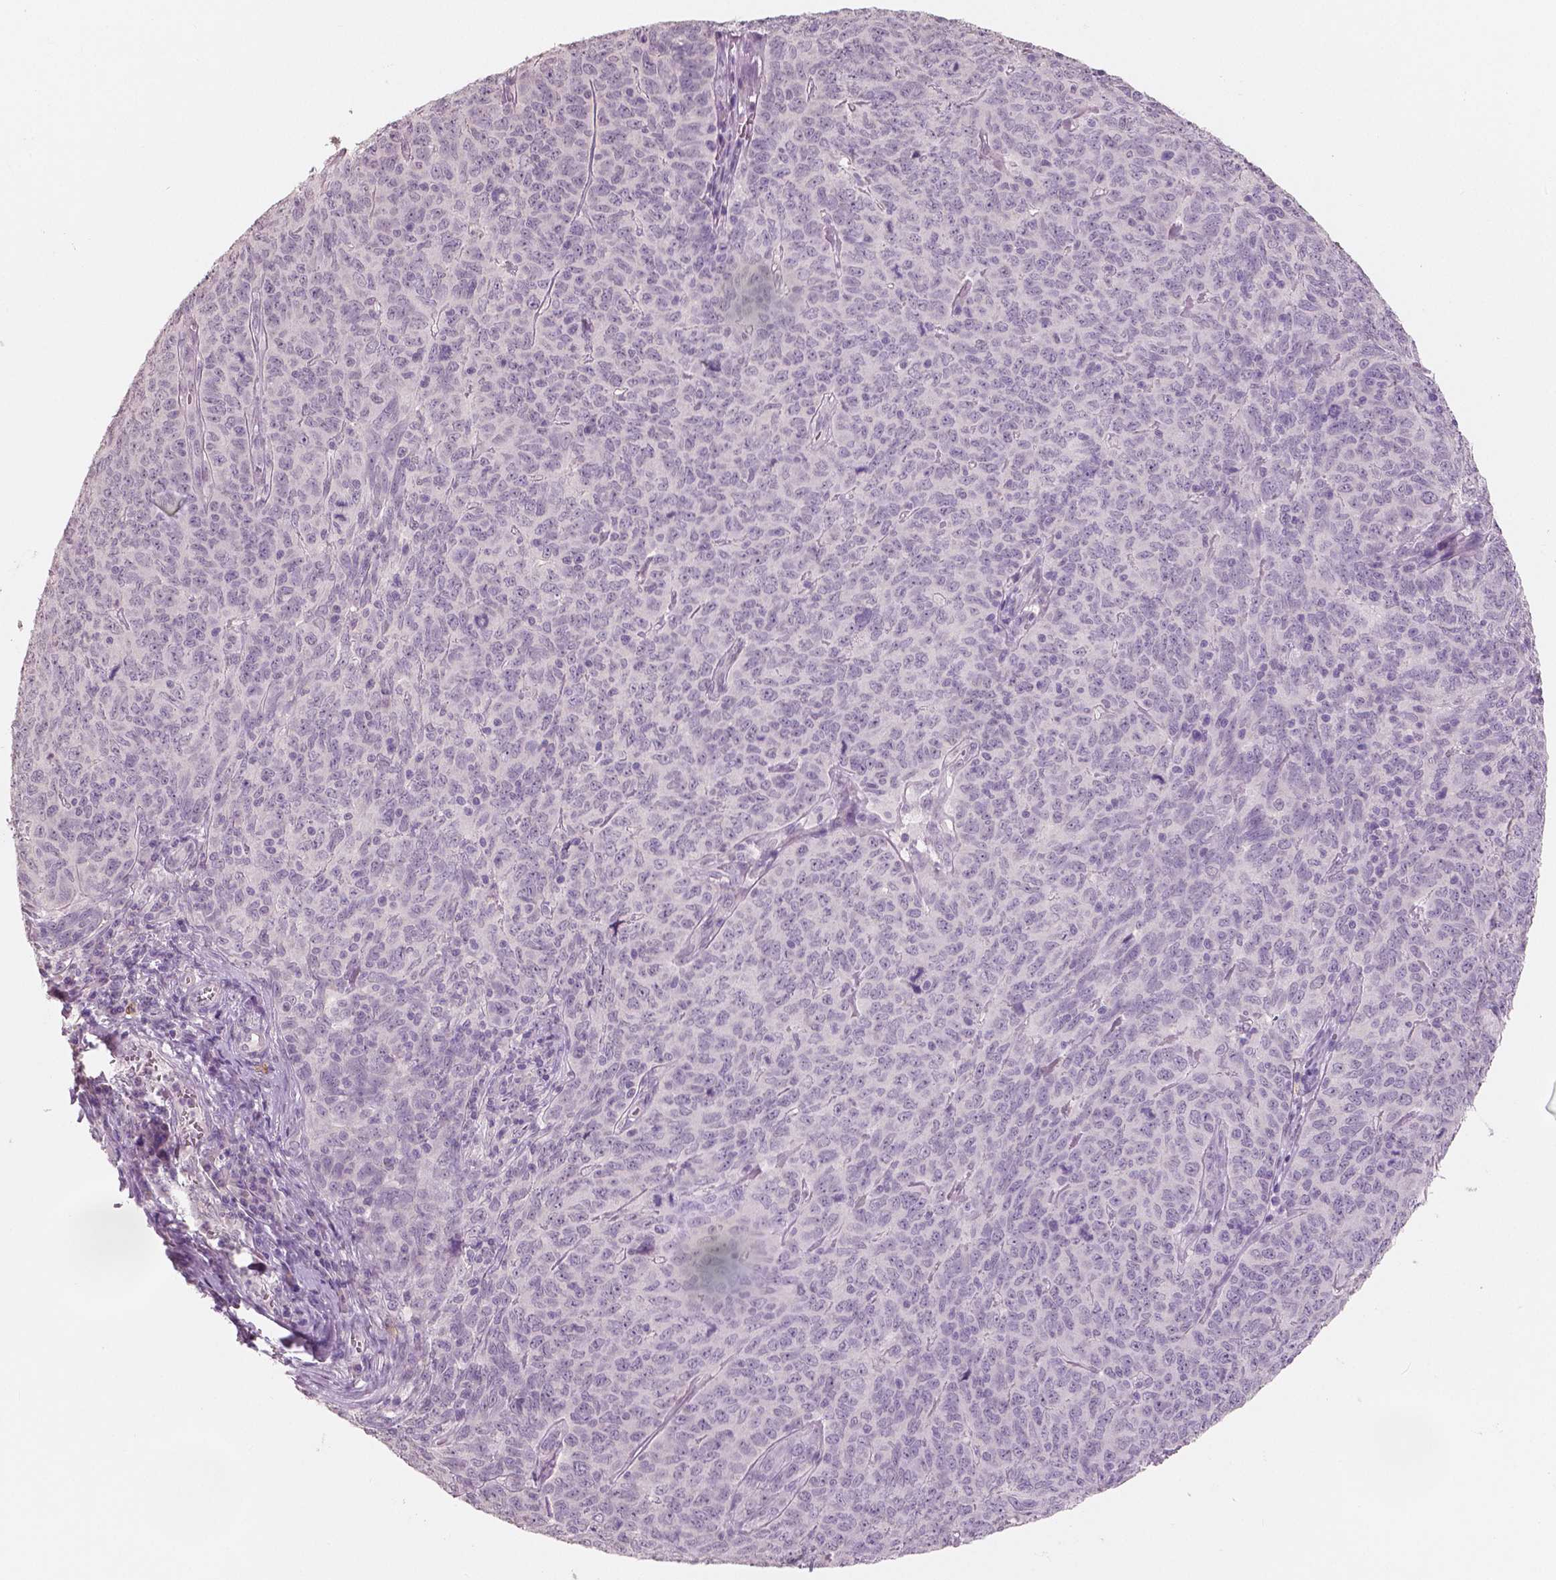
{"staining": {"intensity": "negative", "quantity": "none", "location": "none"}, "tissue": "skin cancer", "cell_type": "Tumor cells", "image_type": "cancer", "snomed": [{"axis": "morphology", "description": "Squamous cell carcinoma, NOS"}, {"axis": "topography", "description": "Skin"}, {"axis": "topography", "description": "Anal"}], "caption": "Immunohistochemistry of human skin squamous cell carcinoma reveals no expression in tumor cells.", "gene": "KIT", "patient": {"sex": "female", "age": 51}}